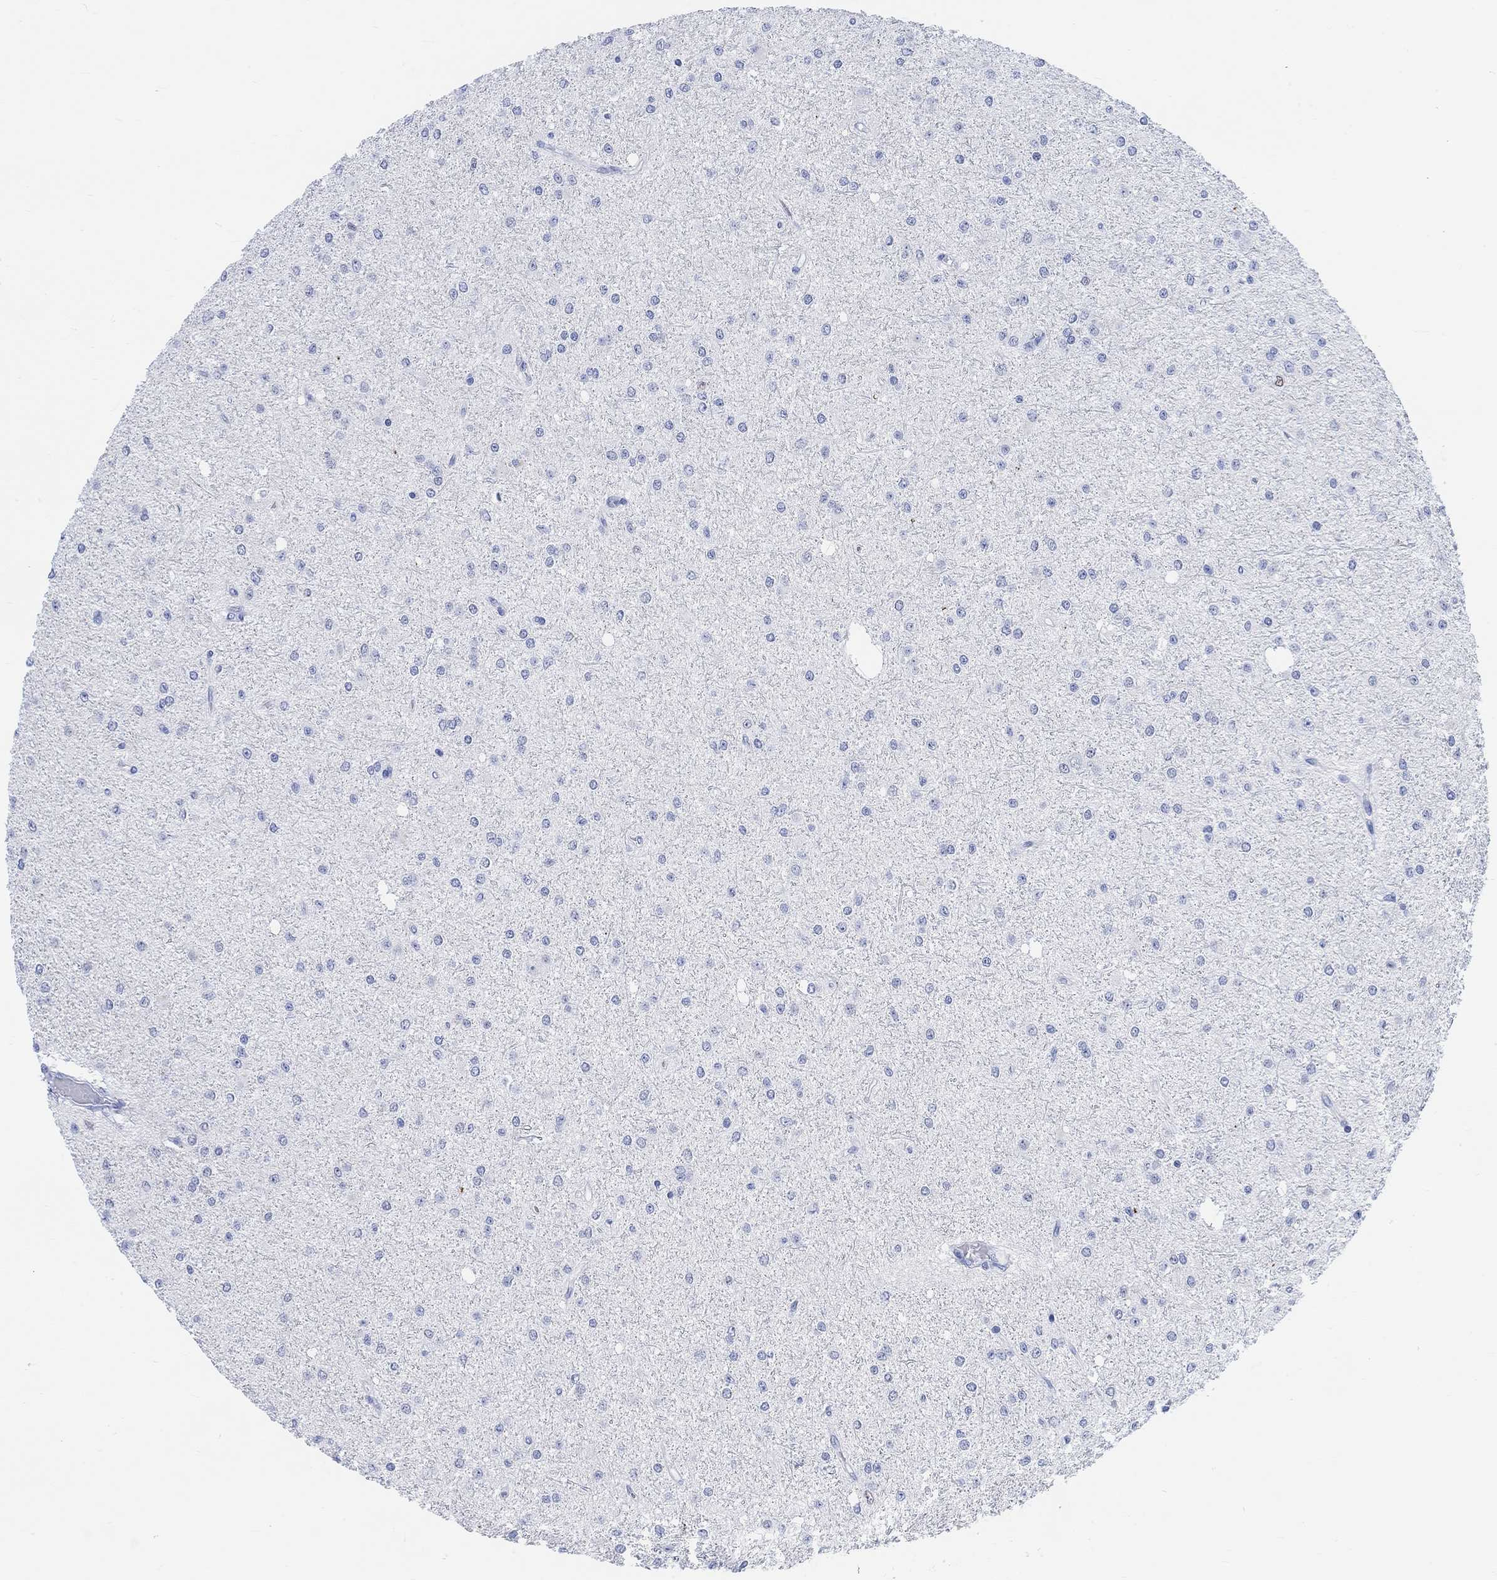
{"staining": {"intensity": "negative", "quantity": "none", "location": "none"}, "tissue": "glioma", "cell_type": "Tumor cells", "image_type": "cancer", "snomed": [{"axis": "morphology", "description": "Glioma, malignant, Low grade"}, {"axis": "topography", "description": "Brain"}], "caption": "DAB (3,3'-diaminobenzidine) immunohistochemical staining of human malignant glioma (low-grade) exhibits no significant expression in tumor cells. Nuclei are stained in blue.", "gene": "ENO4", "patient": {"sex": "male", "age": 27}}